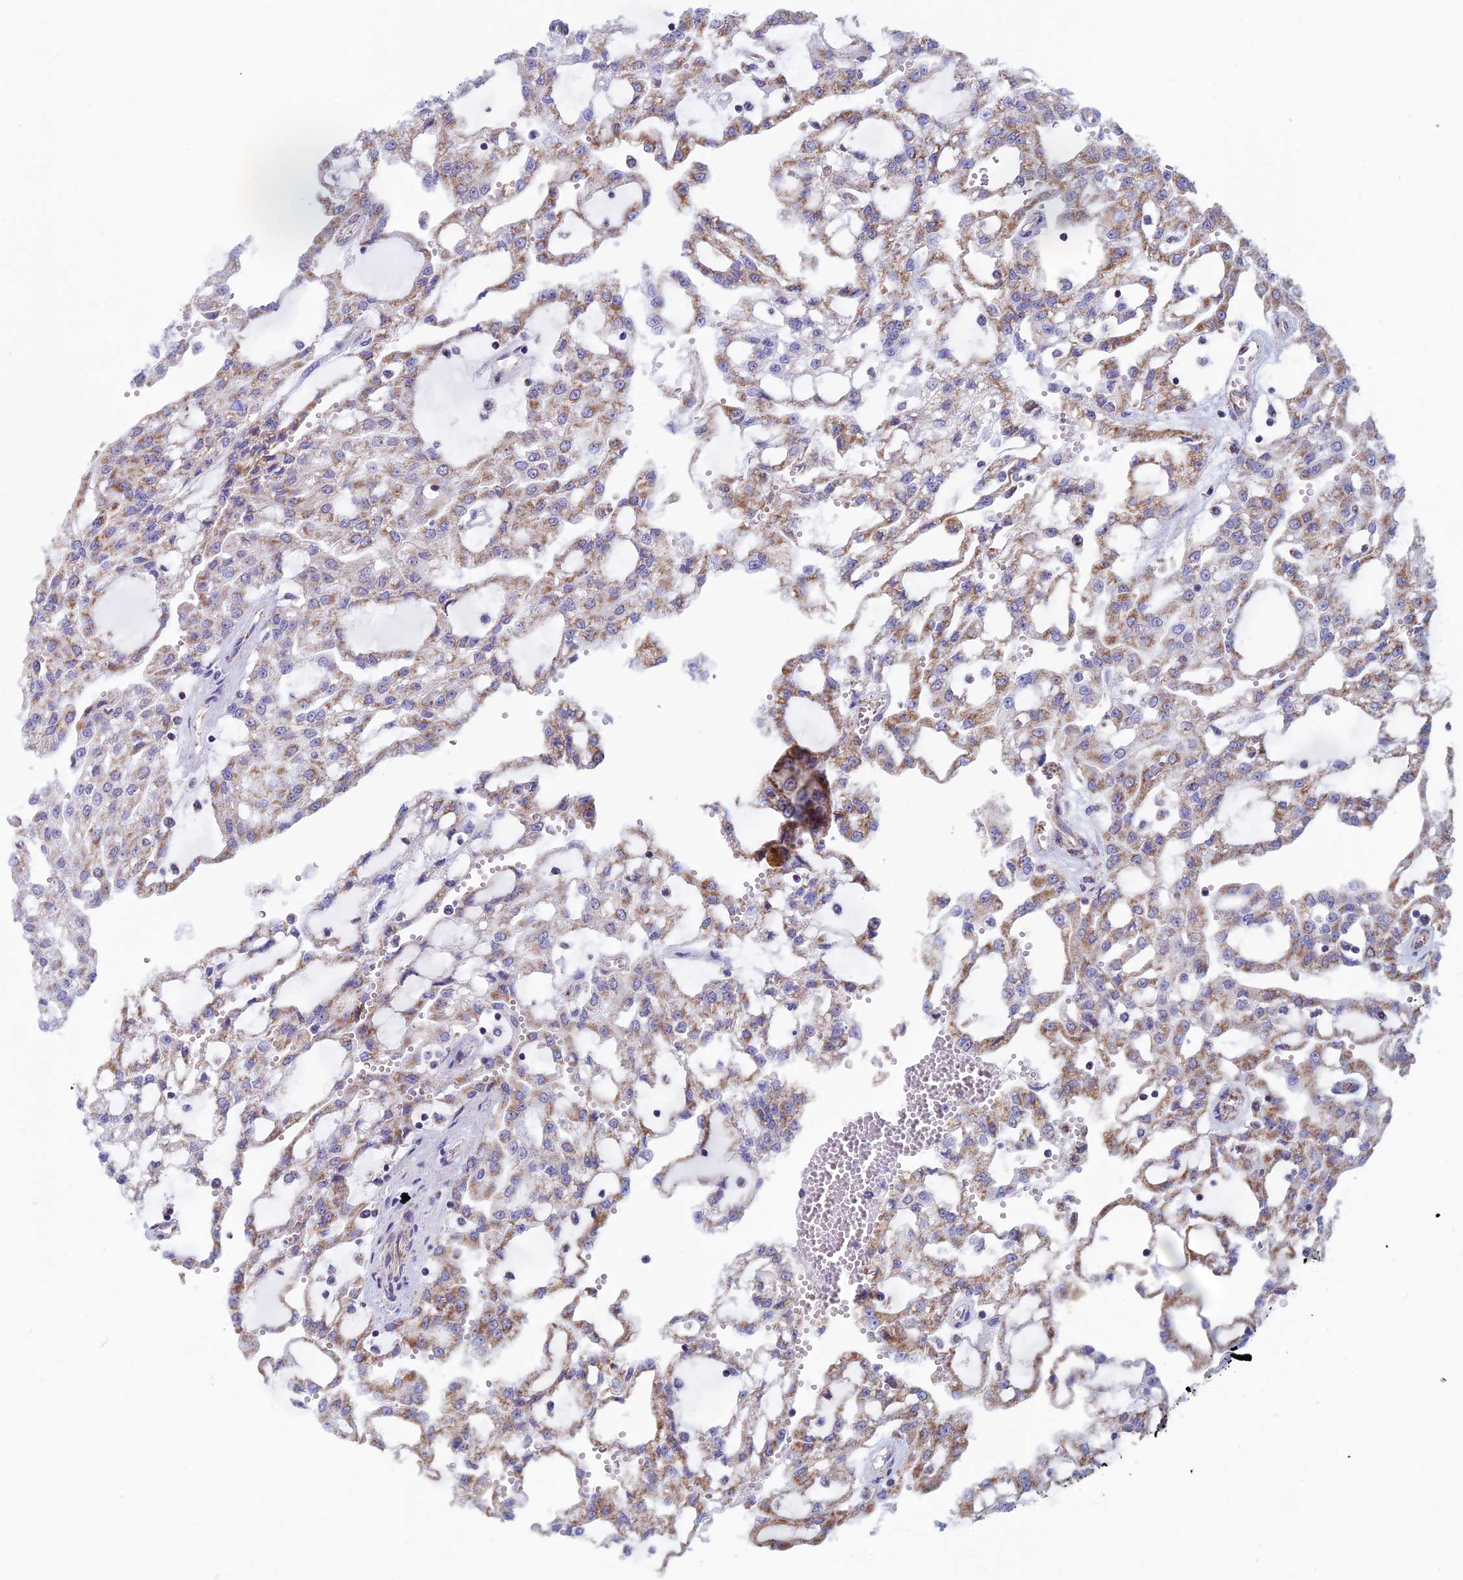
{"staining": {"intensity": "moderate", "quantity": "25%-75%", "location": "cytoplasmic/membranous"}, "tissue": "renal cancer", "cell_type": "Tumor cells", "image_type": "cancer", "snomed": [{"axis": "morphology", "description": "Adenocarcinoma, NOS"}, {"axis": "topography", "description": "Kidney"}], "caption": "There is medium levels of moderate cytoplasmic/membranous staining in tumor cells of renal adenocarcinoma, as demonstrated by immunohistochemical staining (brown color).", "gene": "NDUFB9", "patient": {"sex": "male", "age": 63}}